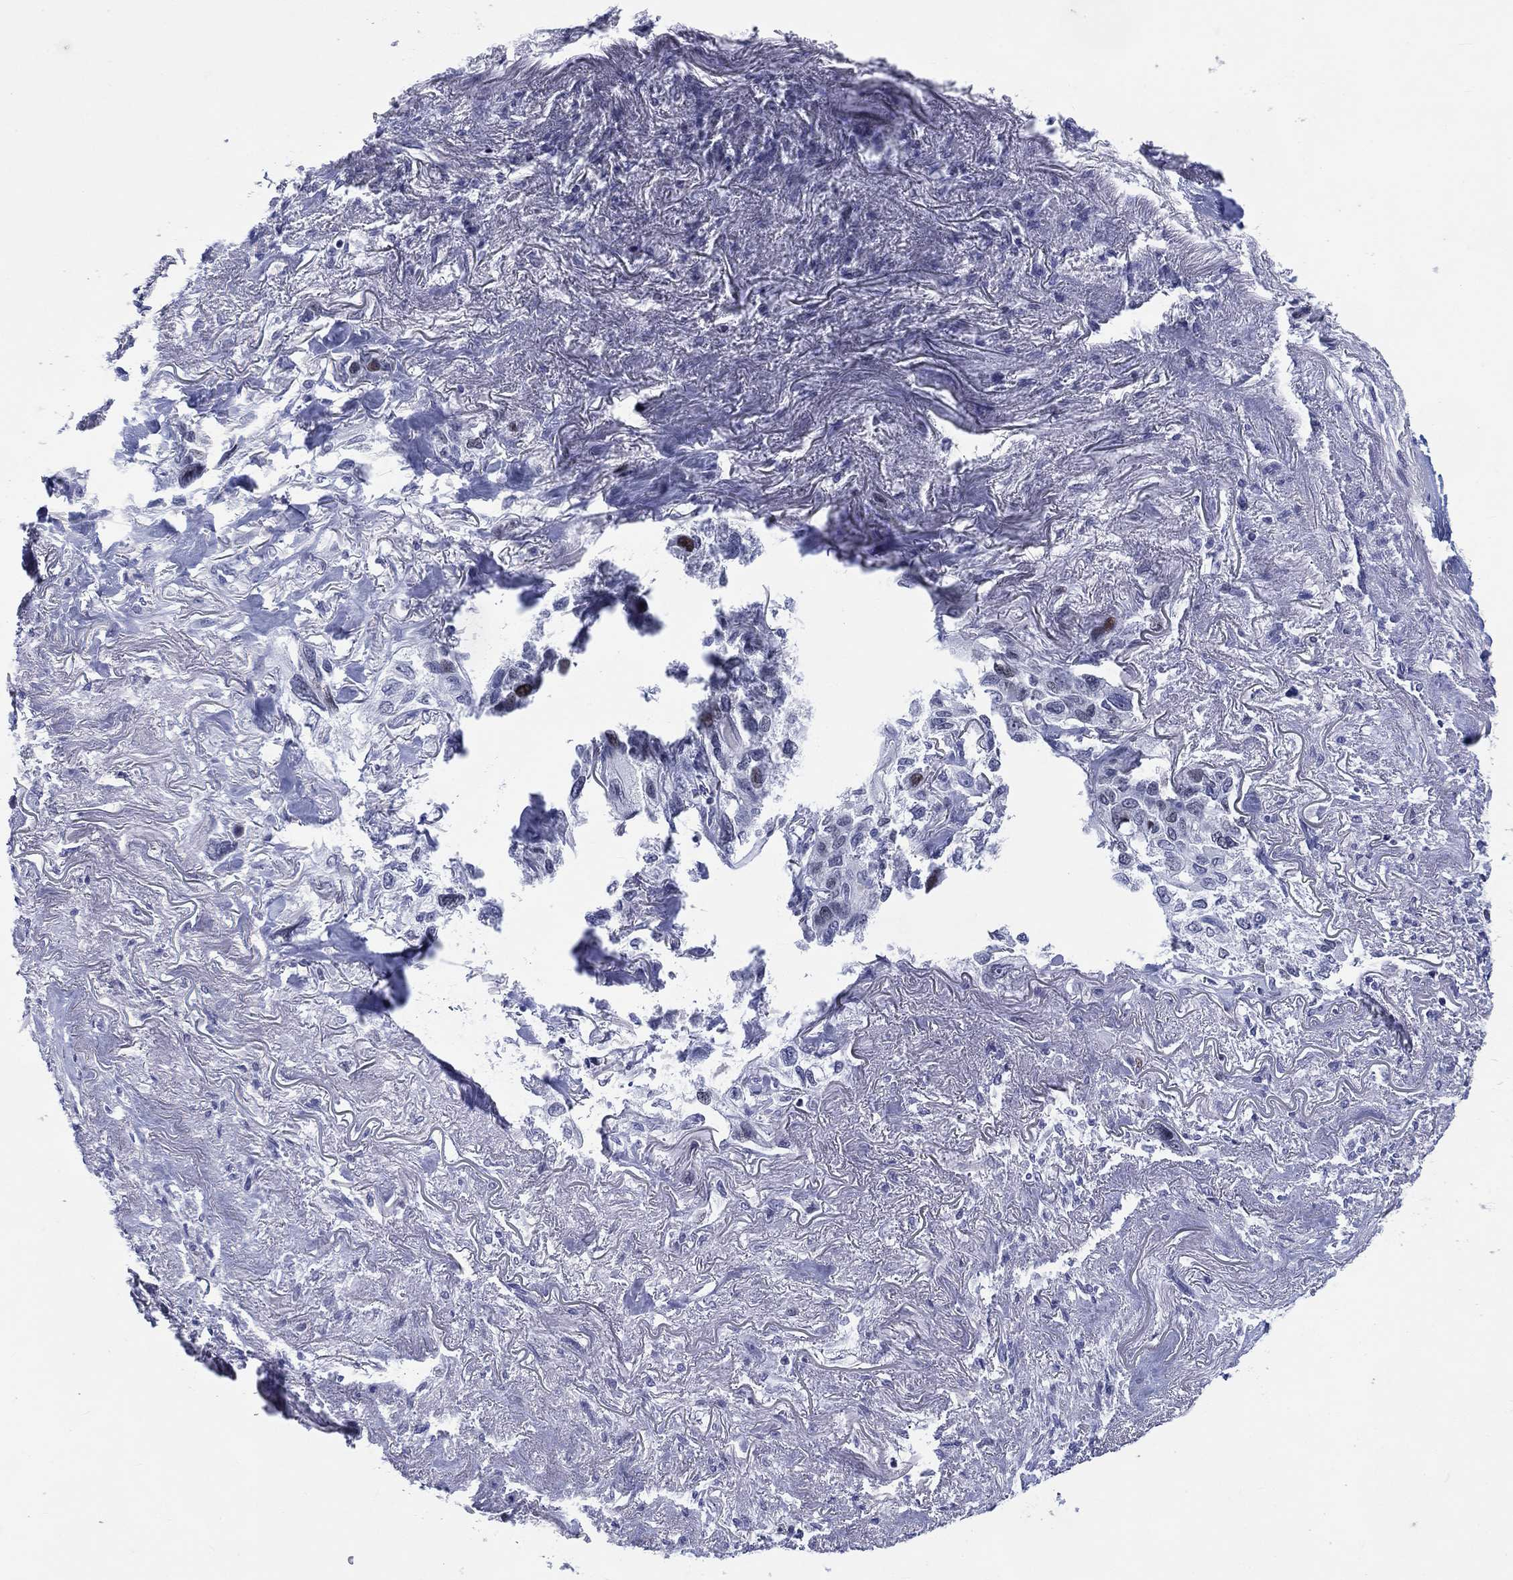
{"staining": {"intensity": "negative", "quantity": "none", "location": "none"}, "tissue": "lung cancer", "cell_type": "Tumor cells", "image_type": "cancer", "snomed": [{"axis": "morphology", "description": "Squamous cell carcinoma, NOS"}, {"axis": "topography", "description": "Lung"}], "caption": "DAB immunohistochemical staining of human squamous cell carcinoma (lung) shows no significant staining in tumor cells. The staining was performed using DAB (3,3'-diaminobenzidine) to visualize the protein expression in brown, while the nuclei were stained in blue with hematoxylin (Magnification: 20x).", "gene": "CDCA2", "patient": {"sex": "female", "age": 70}}